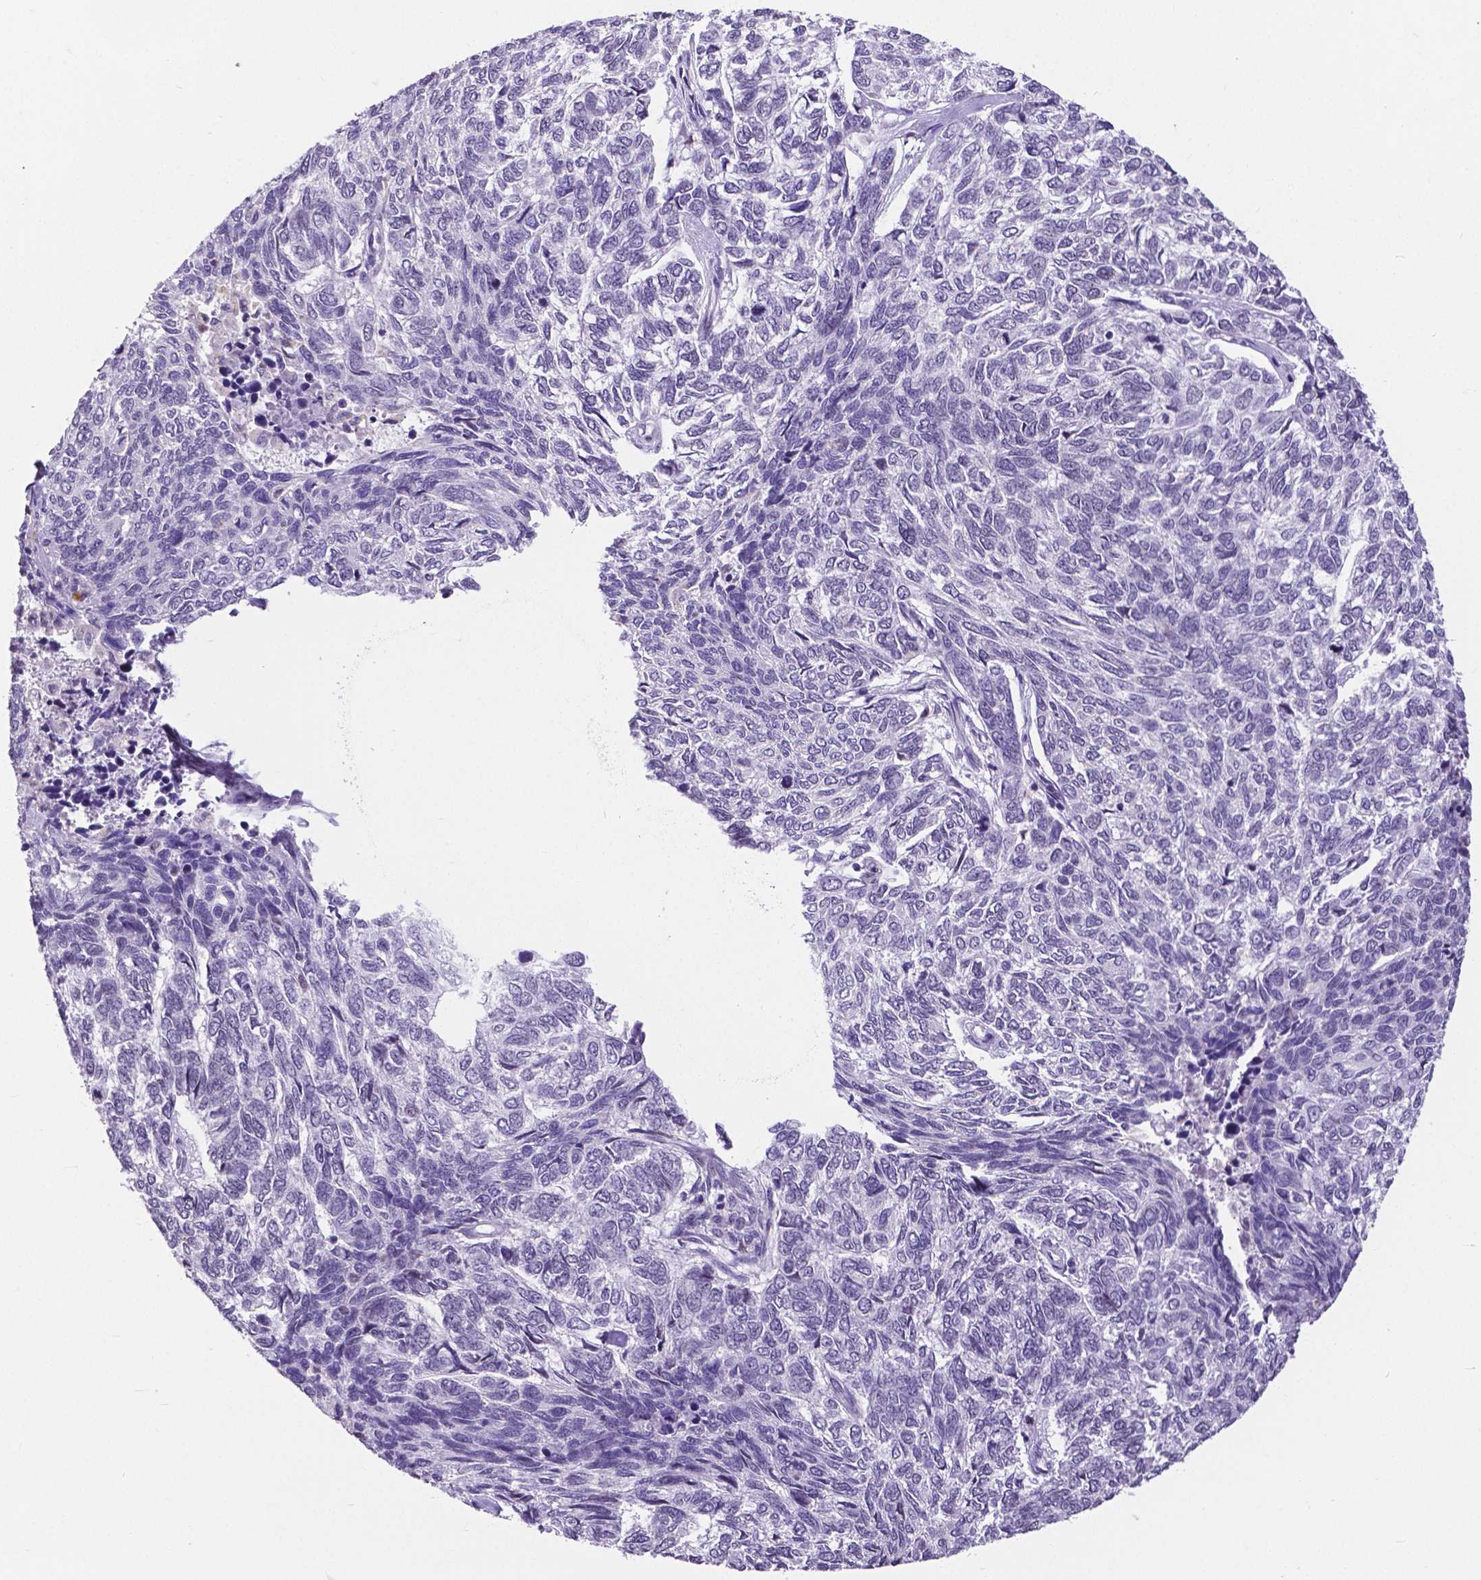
{"staining": {"intensity": "negative", "quantity": "none", "location": "none"}, "tissue": "skin cancer", "cell_type": "Tumor cells", "image_type": "cancer", "snomed": [{"axis": "morphology", "description": "Basal cell carcinoma"}, {"axis": "topography", "description": "Skin"}], "caption": "Immunohistochemistry (IHC) histopathology image of neoplastic tissue: skin cancer (basal cell carcinoma) stained with DAB (3,3'-diaminobenzidine) demonstrates no significant protein positivity in tumor cells. (Brightfield microscopy of DAB immunohistochemistry (IHC) at high magnification).", "gene": "ATRX", "patient": {"sex": "female", "age": 65}}